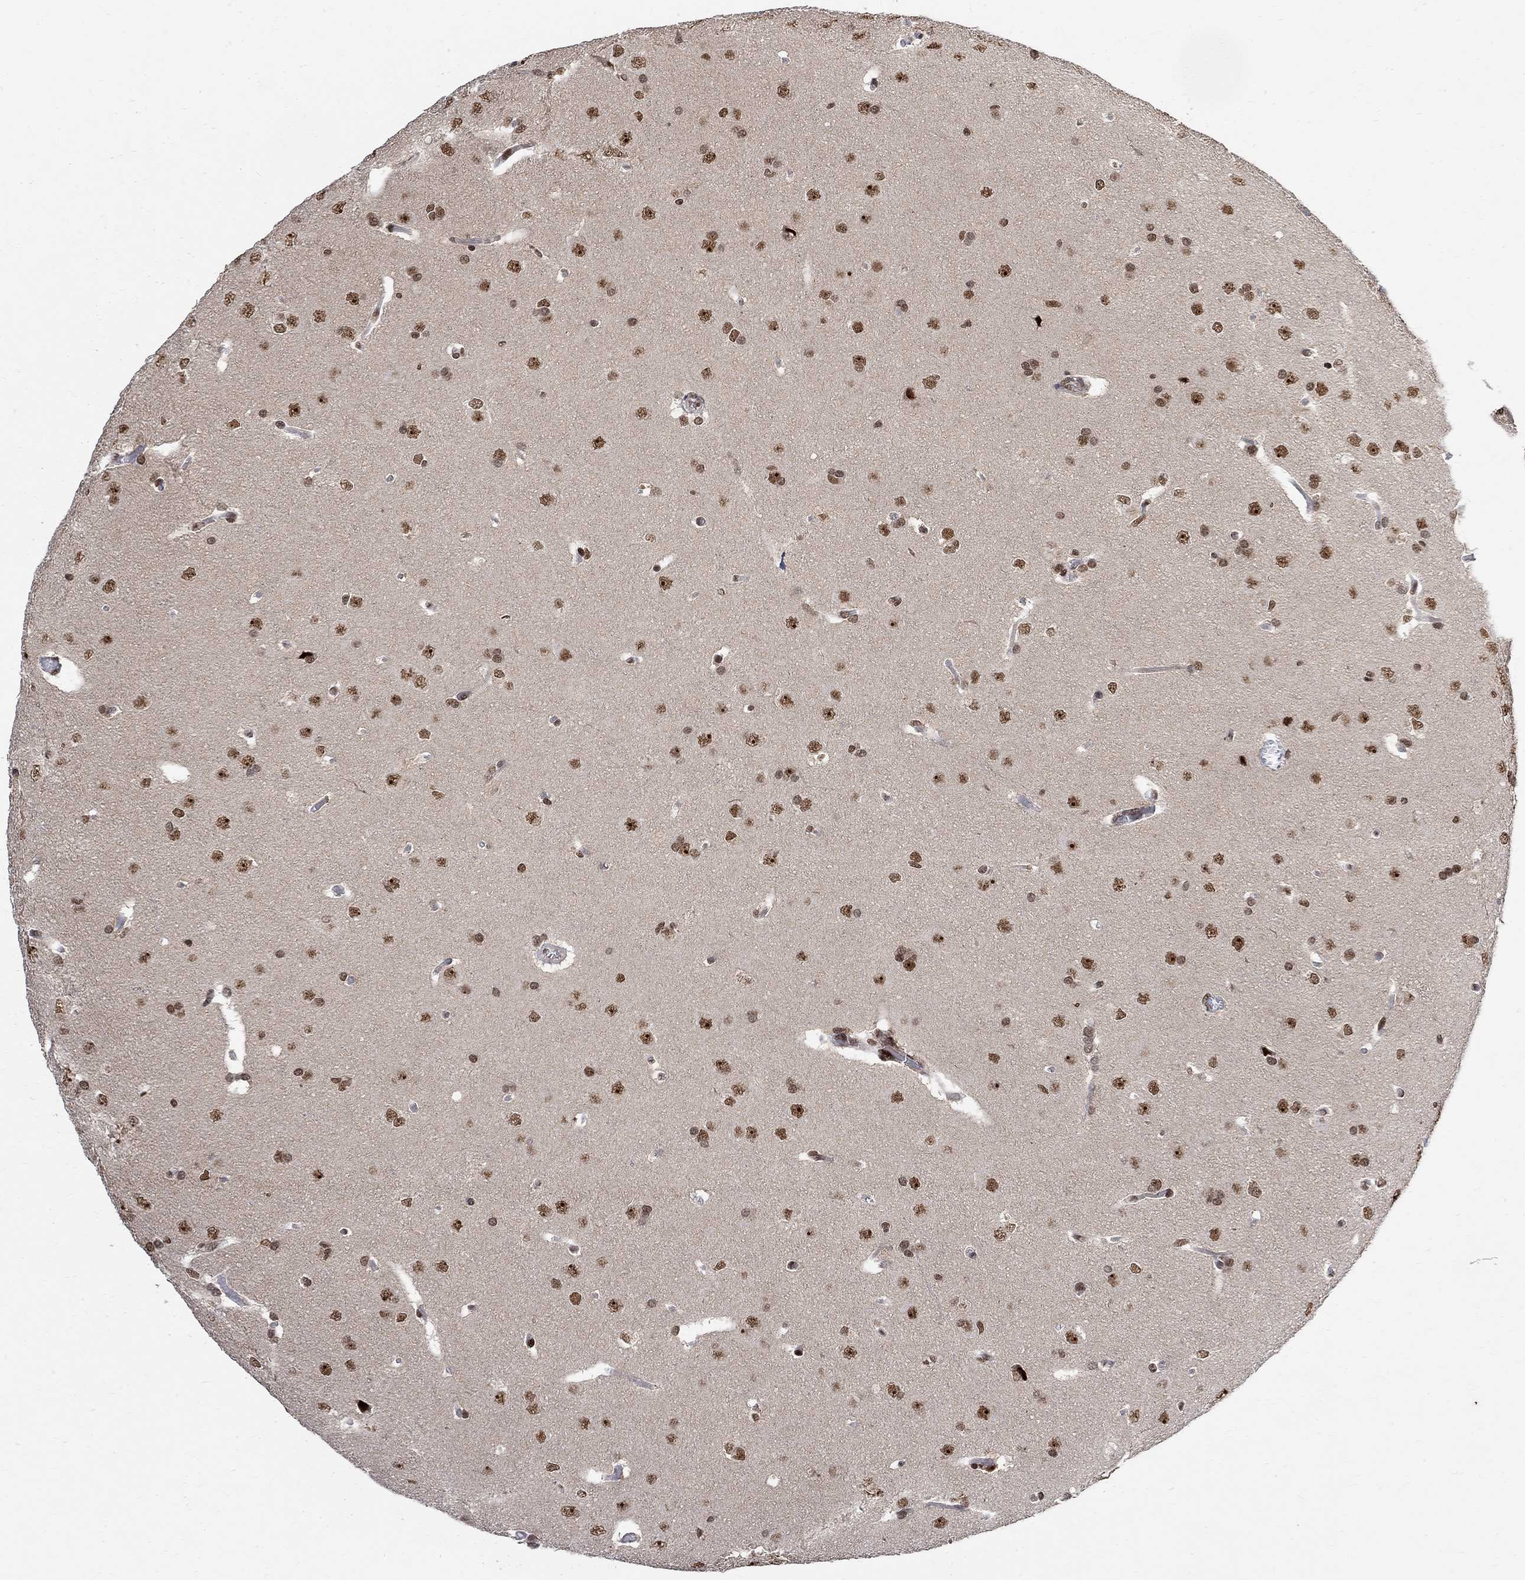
{"staining": {"intensity": "strong", "quantity": ">75%", "location": "nuclear"}, "tissue": "glioma", "cell_type": "Tumor cells", "image_type": "cancer", "snomed": [{"axis": "morphology", "description": "Glioma, malignant, Low grade"}, {"axis": "topography", "description": "Brain"}], "caption": "Tumor cells exhibit strong nuclear expression in approximately >75% of cells in glioma. The staining is performed using DAB brown chromogen to label protein expression. The nuclei are counter-stained blue using hematoxylin.", "gene": "E4F1", "patient": {"sex": "female", "age": 32}}